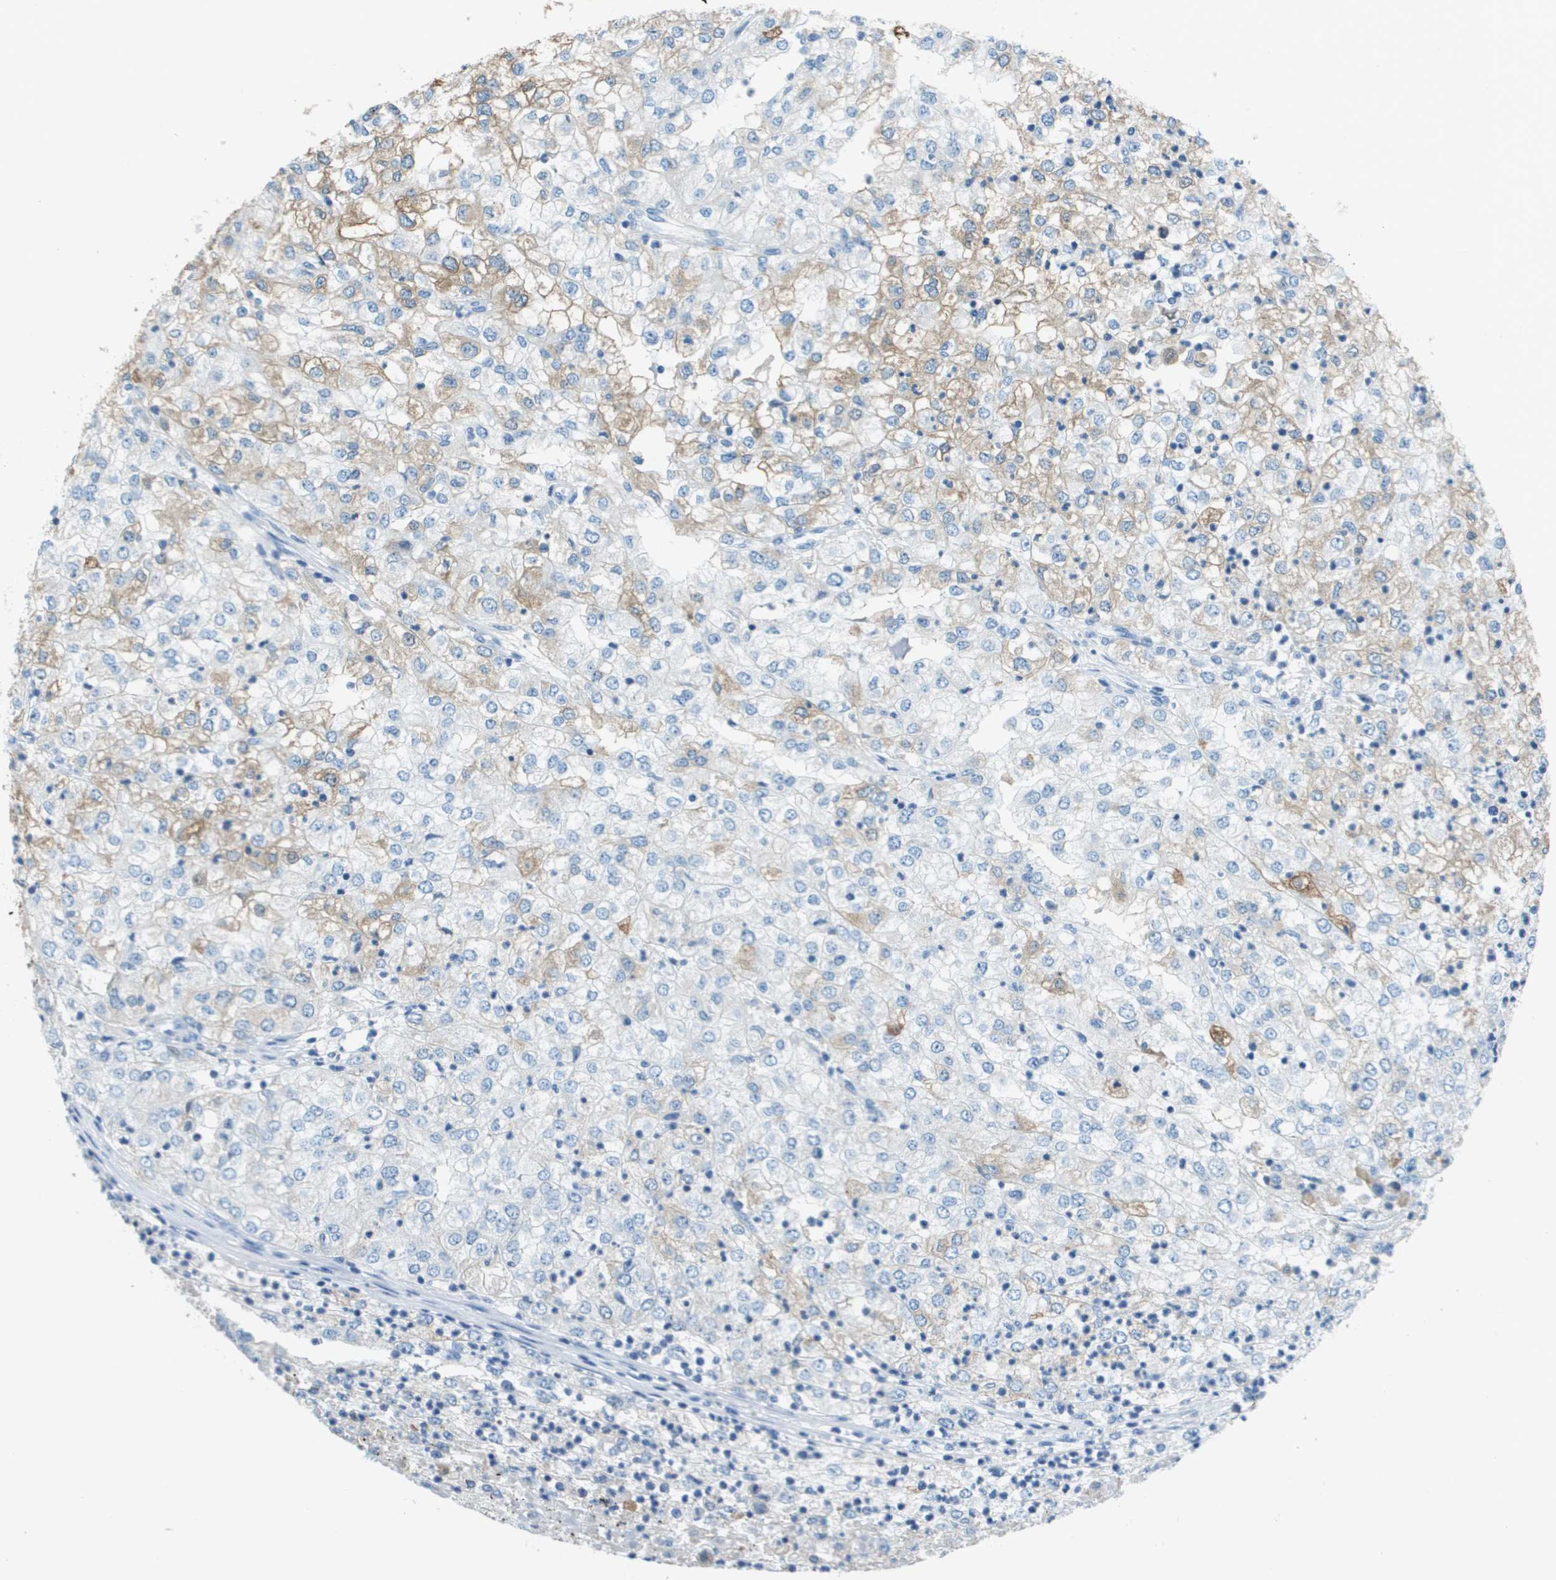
{"staining": {"intensity": "weak", "quantity": "25%-75%", "location": "cytoplasmic/membranous"}, "tissue": "renal cancer", "cell_type": "Tumor cells", "image_type": "cancer", "snomed": [{"axis": "morphology", "description": "Adenocarcinoma, NOS"}, {"axis": "topography", "description": "Kidney"}], "caption": "Immunohistochemistry micrograph of neoplastic tissue: human renal cancer stained using immunohistochemistry shows low levels of weak protein expression localized specifically in the cytoplasmic/membranous of tumor cells, appearing as a cytoplasmic/membranous brown color.", "gene": "SLC16A10", "patient": {"sex": "female", "age": 54}}